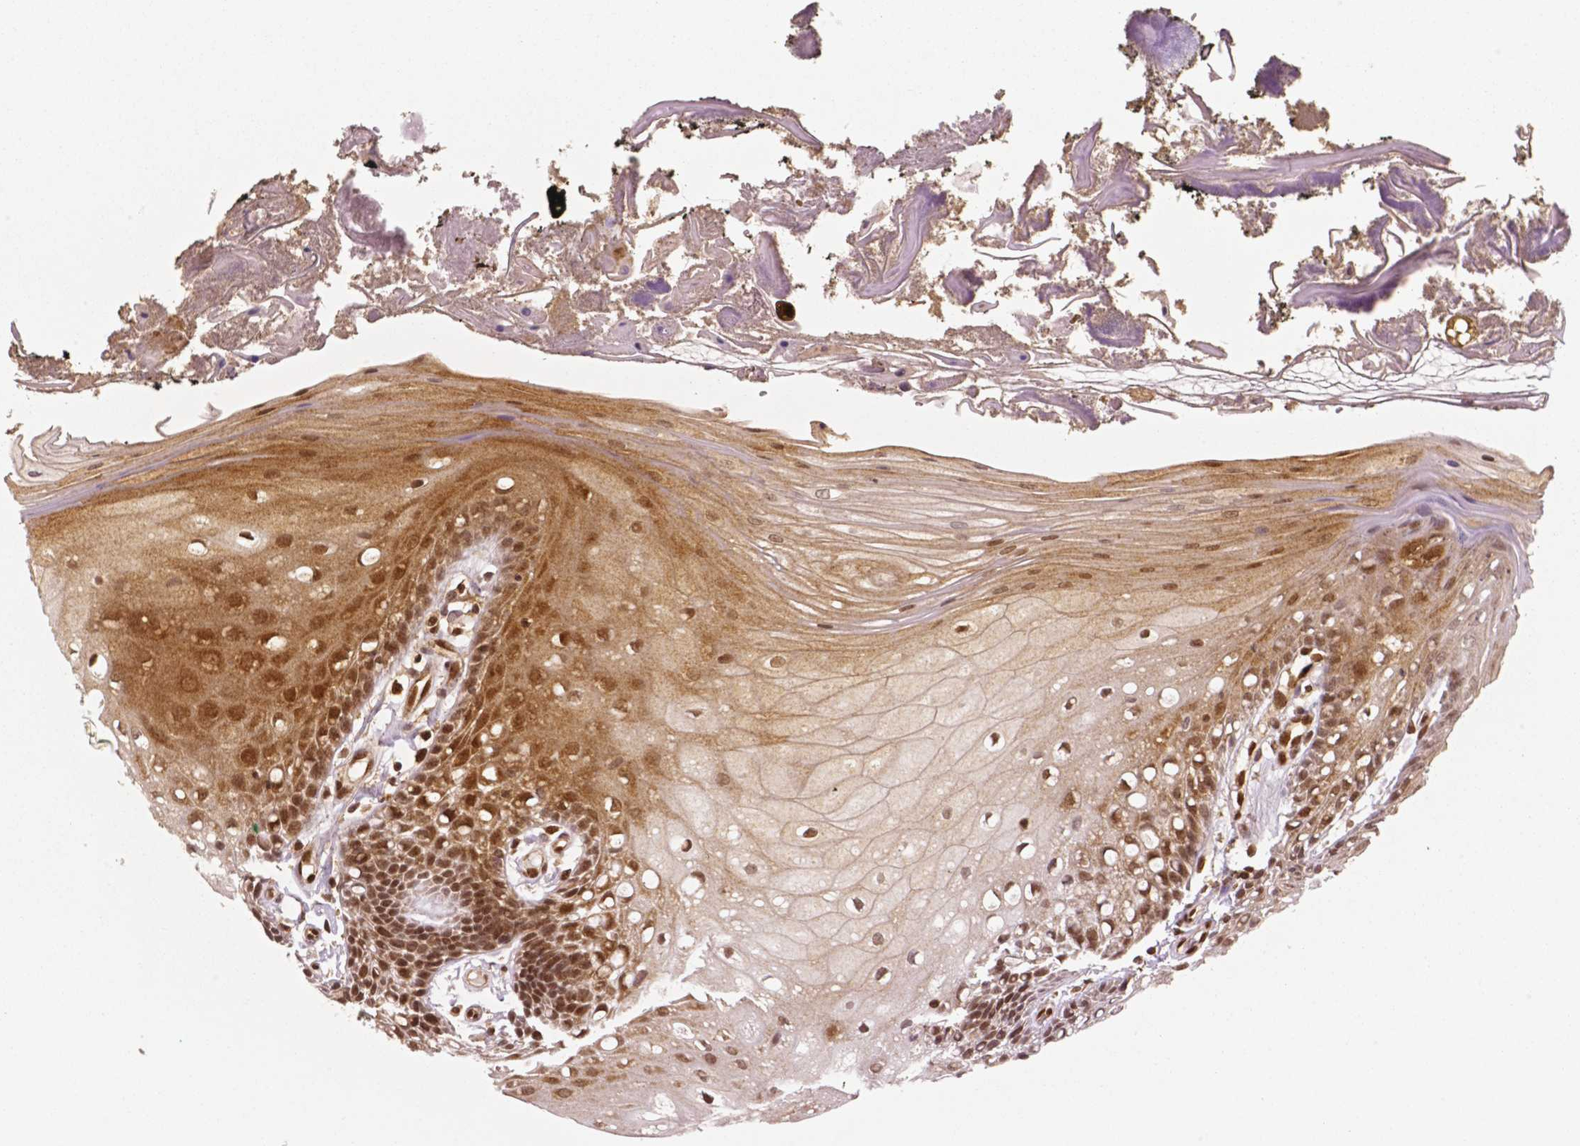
{"staining": {"intensity": "moderate", "quantity": ">75%", "location": "cytoplasmic/membranous,nuclear"}, "tissue": "oral mucosa", "cell_type": "Squamous epithelial cells", "image_type": "normal", "snomed": [{"axis": "morphology", "description": "Normal tissue, NOS"}, {"axis": "morphology", "description": "Squamous cell carcinoma, NOS"}, {"axis": "topography", "description": "Oral tissue"}, {"axis": "topography", "description": "Head-Neck"}], "caption": "Immunohistochemical staining of unremarkable human oral mucosa reveals moderate cytoplasmic/membranous,nuclear protein expression in about >75% of squamous epithelial cells. The protein of interest is stained brown, and the nuclei are stained in blue (DAB (3,3'-diaminobenzidine) IHC with brightfield microscopy, high magnification).", "gene": "STAT3", "patient": {"sex": "male", "age": 69}}